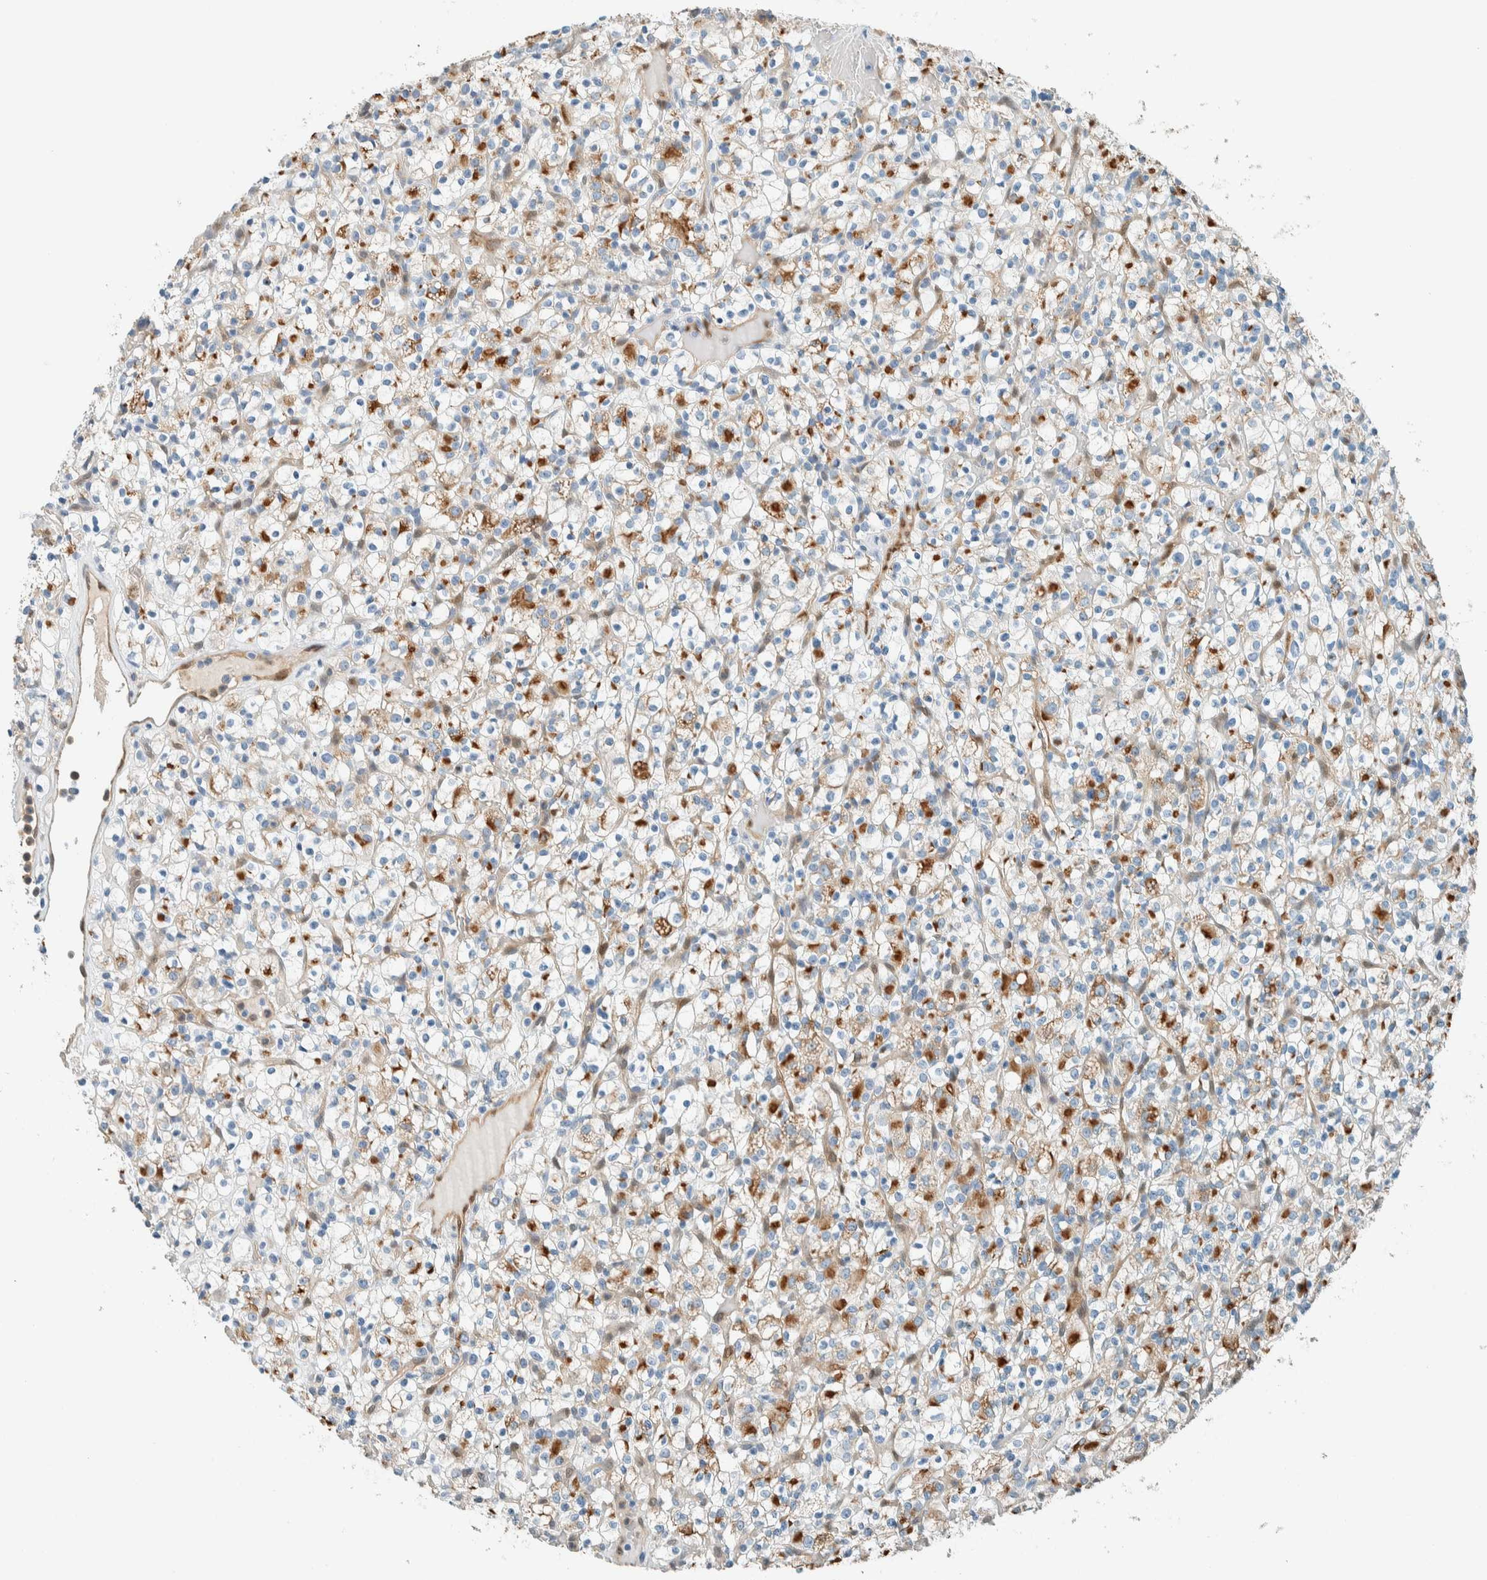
{"staining": {"intensity": "moderate", "quantity": "25%-75%", "location": "cytoplasmic/membranous"}, "tissue": "renal cancer", "cell_type": "Tumor cells", "image_type": "cancer", "snomed": [{"axis": "morphology", "description": "Normal tissue, NOS"}, {"axis": "morphology", "description": "Adenocarcinoma, NOS"}, {"axis": "topography", "description": "Kidney"}], "caption": "Protein expression analysis of human adenocarcinoma (renal) reveals moderate cytoplasmic/membranous expression in about 25%-75% of tumor cells.", "gene": "NXN", "patient": {"sex": "female", "age": 72}}